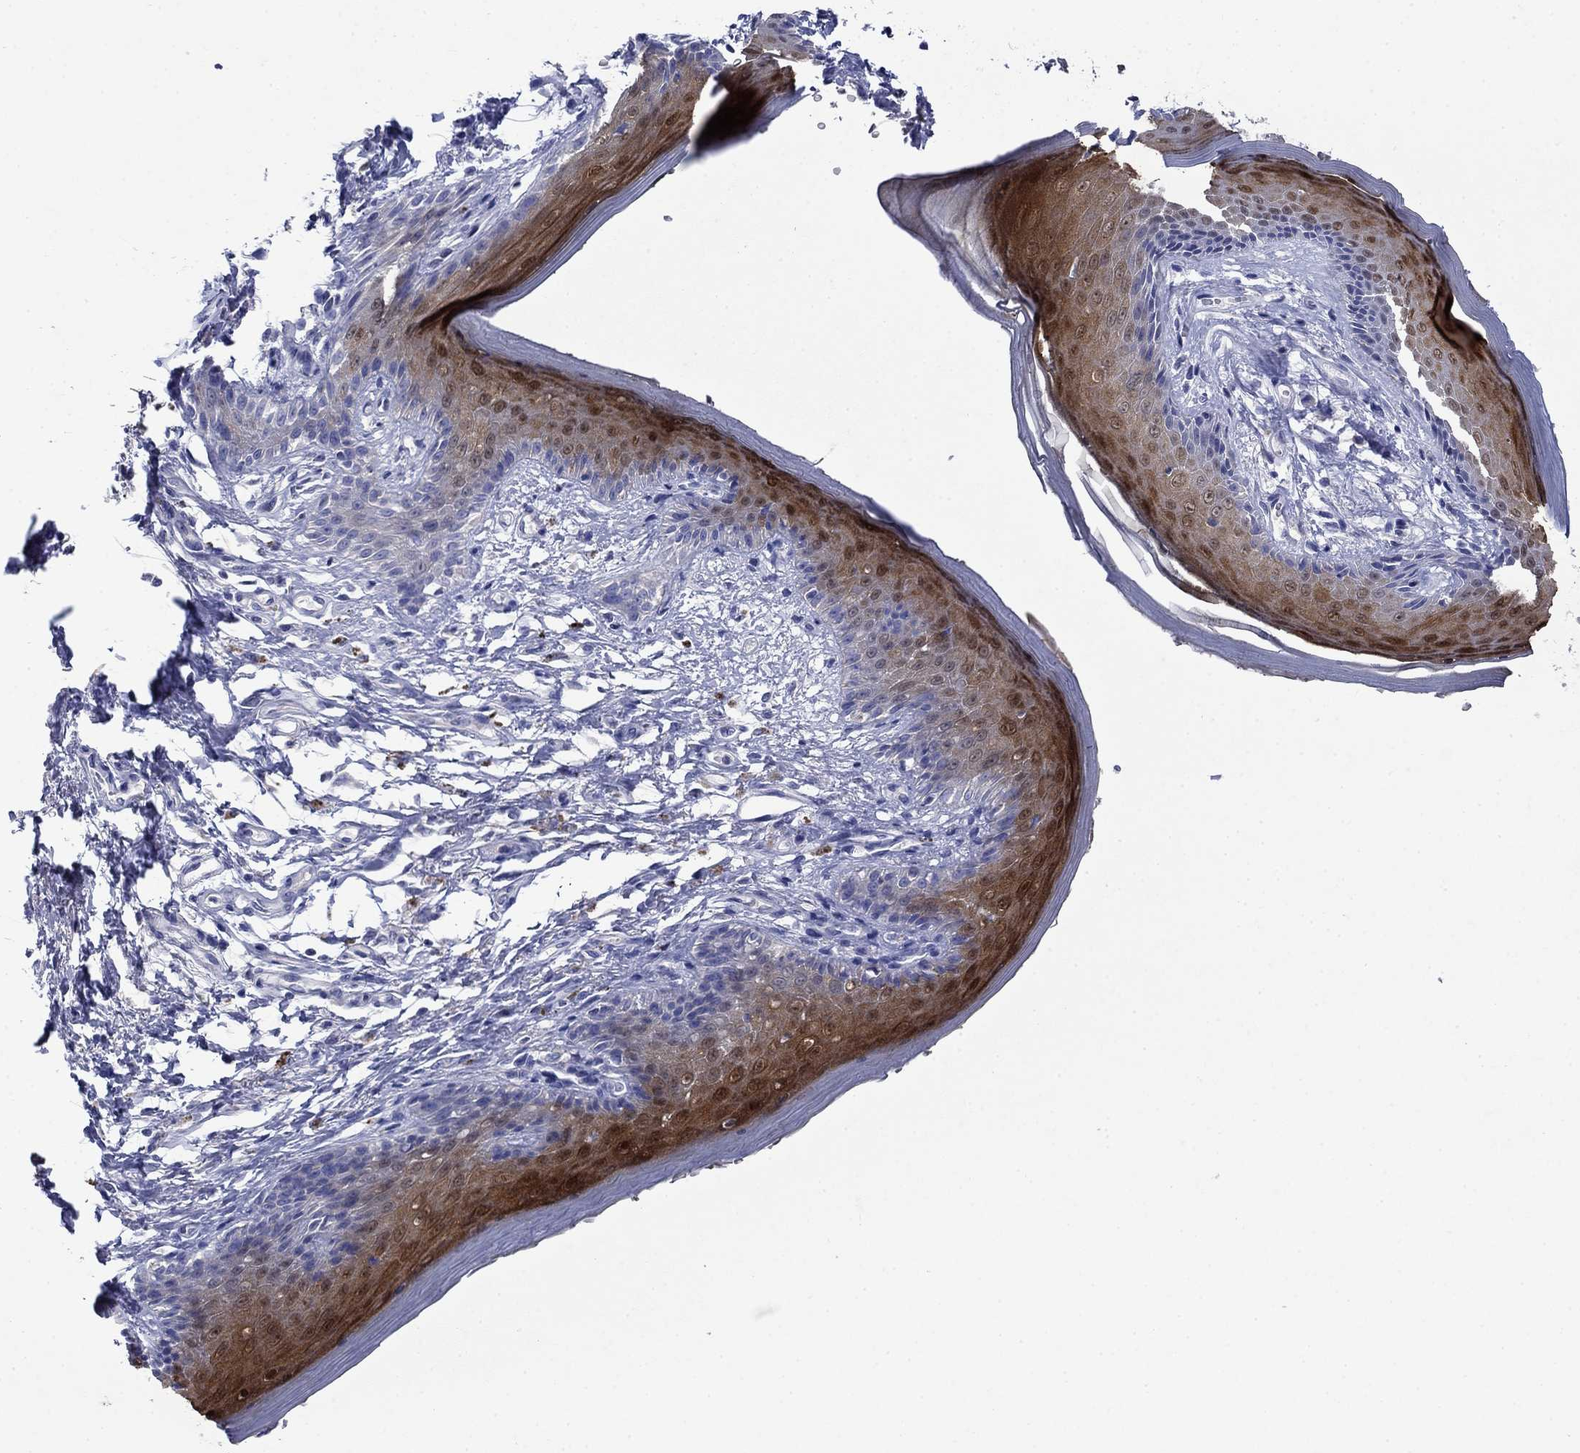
{"staining": {"intensity": "strong", "quantity": "25%-75%", "location": "cytoplasmic/membranous"}, "tissue": "skin", "cell_type": "Epidermal cells", "image_type": "normal", "snomed": [{"axis": "morphology", "description": "Normal tissue, NOS"}, {"axis": "morphology", "description": "Adenocarcinoma, NOS"}, {"axis": "topography", "description": "Rectum"}, {"axis": "topography", "description": "Anal"}], "caption": "This photomicrograph exhibits unremarkable skin stained with immunohistochemistry (IHC) to label a protein in brown. The cytoplasmic/membranous of epidermal cells show strong positivity for the protein. Nuclei are counter-stained blue.", "gene": "SULT2B1", "patient": {"sex": "female", "age": 68}}